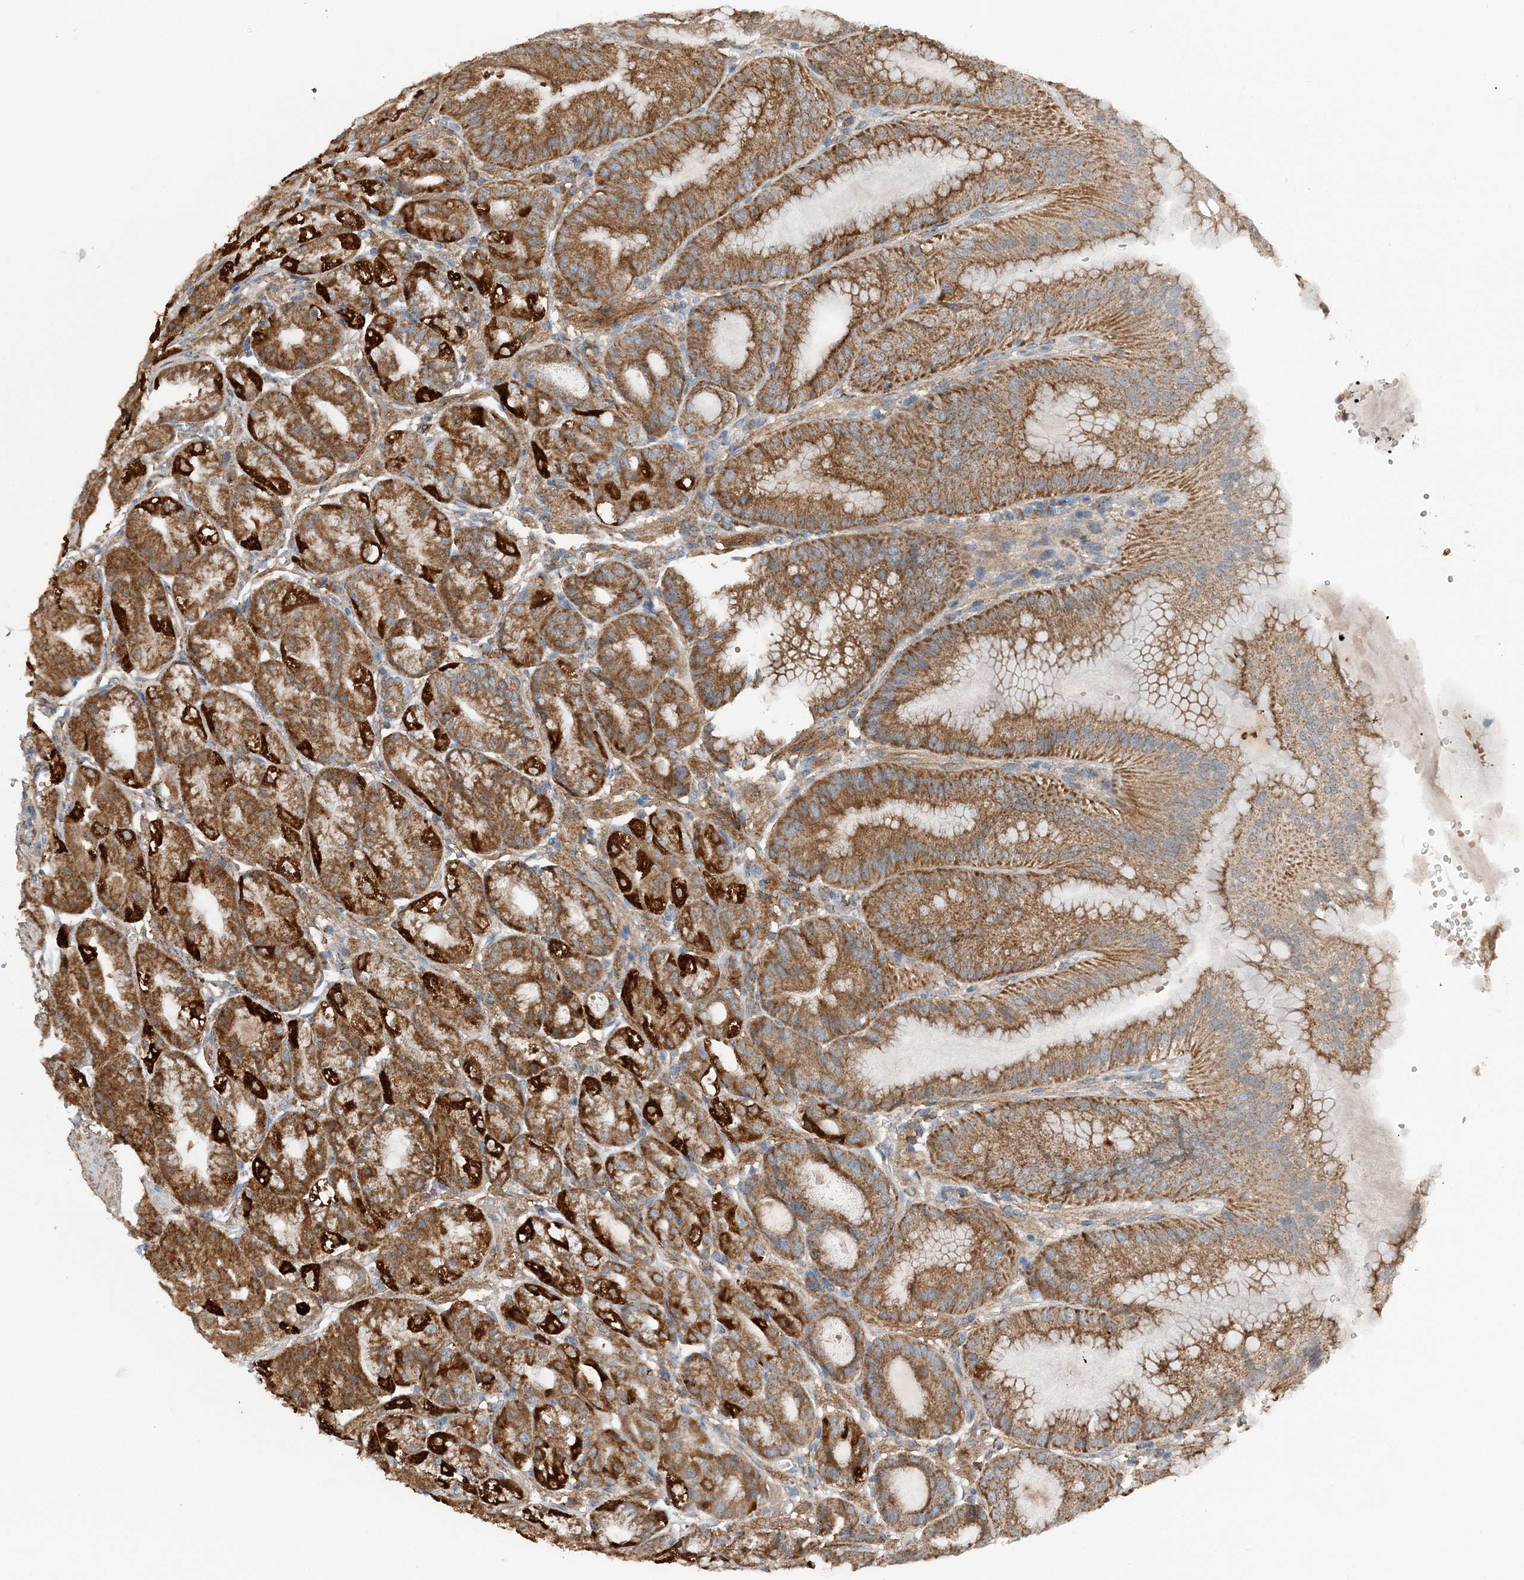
{"staining": {"intensity": "strong", "quantity": ">75%", "location": "cytoplasmic/membranous"}, "tissue": "stomach", "cell_type": "Glandular cells", "image_type": "normal", "snomed": [{"axis": "morphology", "description": "Normal tissue, NOS"}, {"axis": "topography", "description": "Stomach, lower"}], "caption": "Immunohistochemistry (IHC) photomicrograph of unremarkable stomach: stomach stained using IHC demonstrates high levels of strong protein expression localized specifically in the cytoplasmic/membranous of glandular cells, appearing as a cytoplasmic/membranous brown color.", "gene": "SPRY2", "patient": {"sex": "male", "age": 71}}